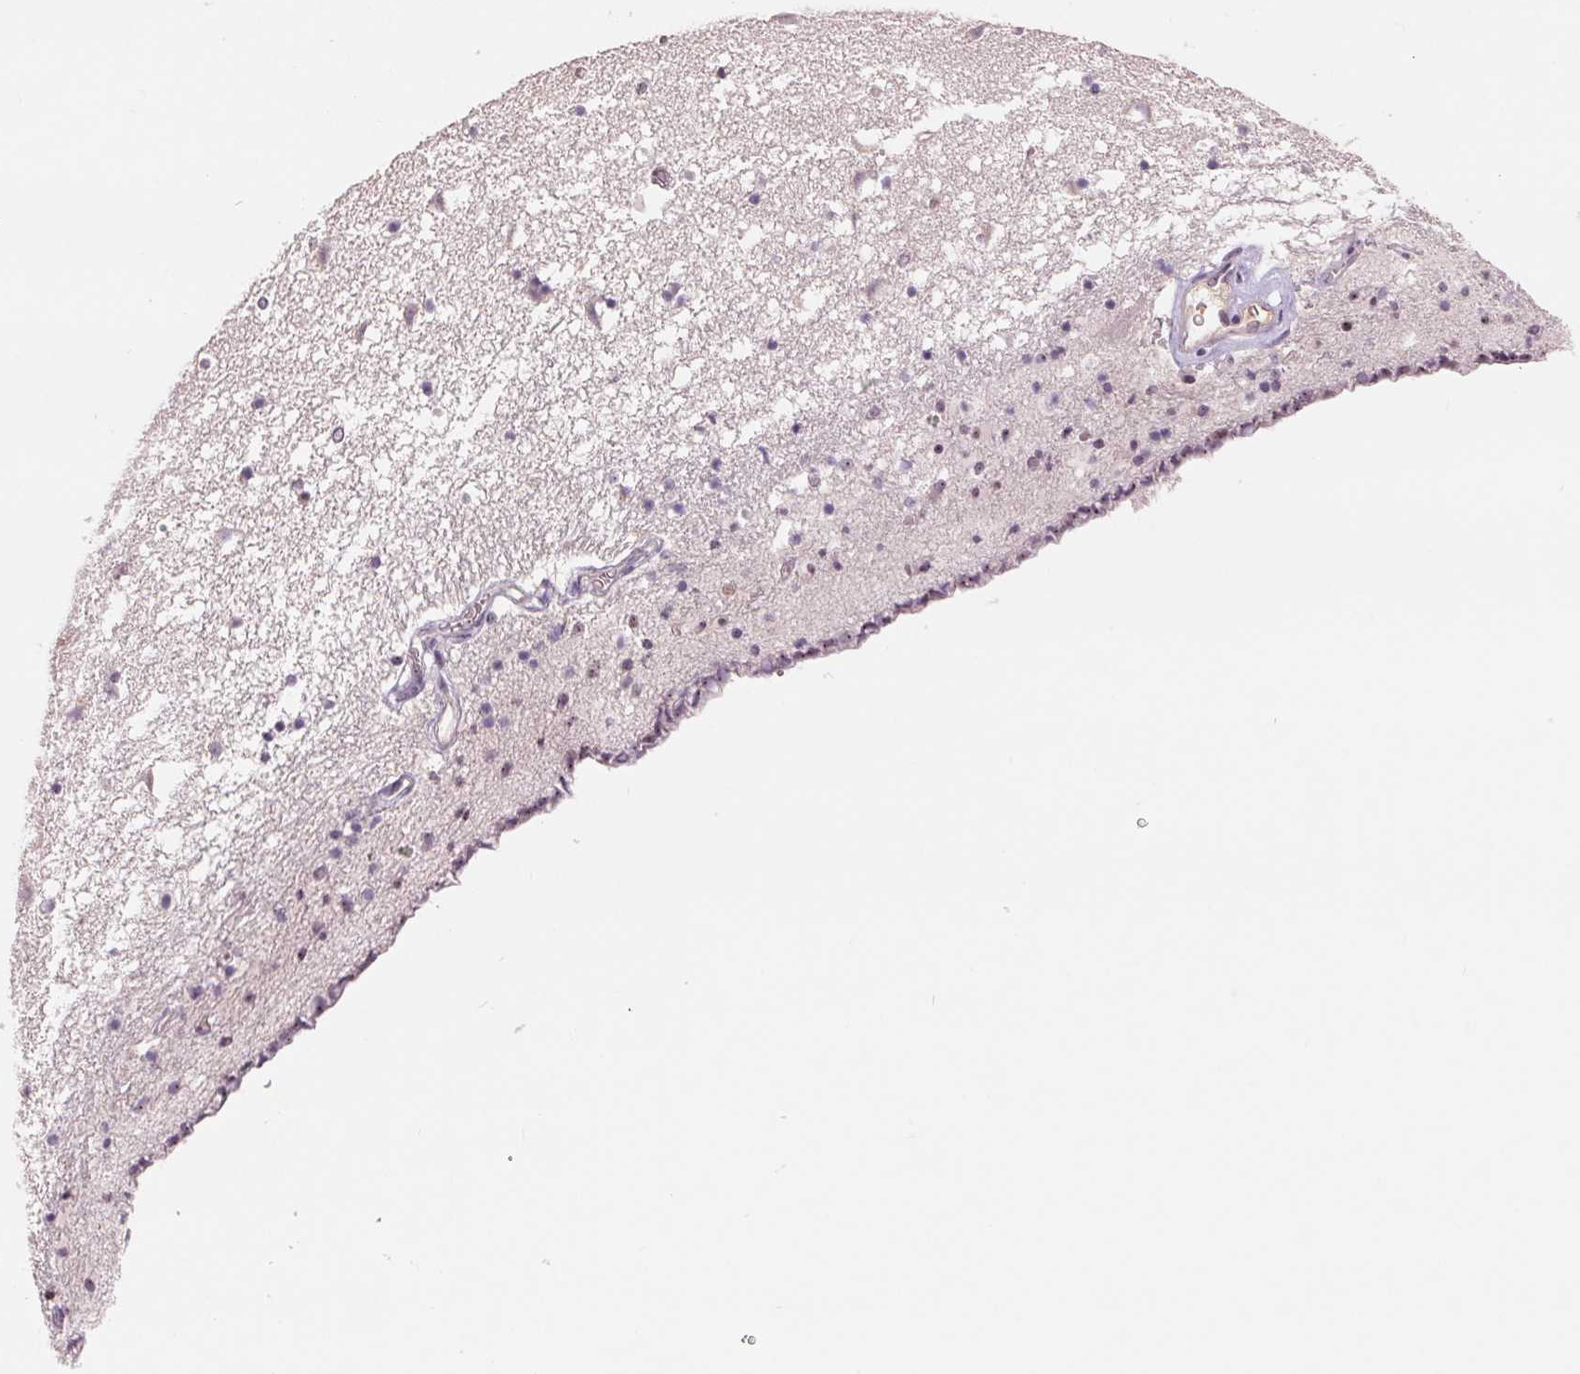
{"staining": {"intensity": "weak", "quantity": "<25%", "location": "nuclear"}, "tissue": "caudate", "cell_type": "Glial cells", "image_type": "normal", "snomed": [{"axis": "morphology", "description": "Normal tissue, NOS"}, {"axis": "topography", "description": "Lateral ventricle wall"}], "caption": "Micrograph shows no significant protein expression in glial cells of benign caudate. The staining was performed using DAB to visualize the protein expression in brown, while the nuclei were stained in blue with hematoxylin (Magnification: 20x).", "gene": "RANBP3L", "patient": {"sex": "female", "age": 42}}